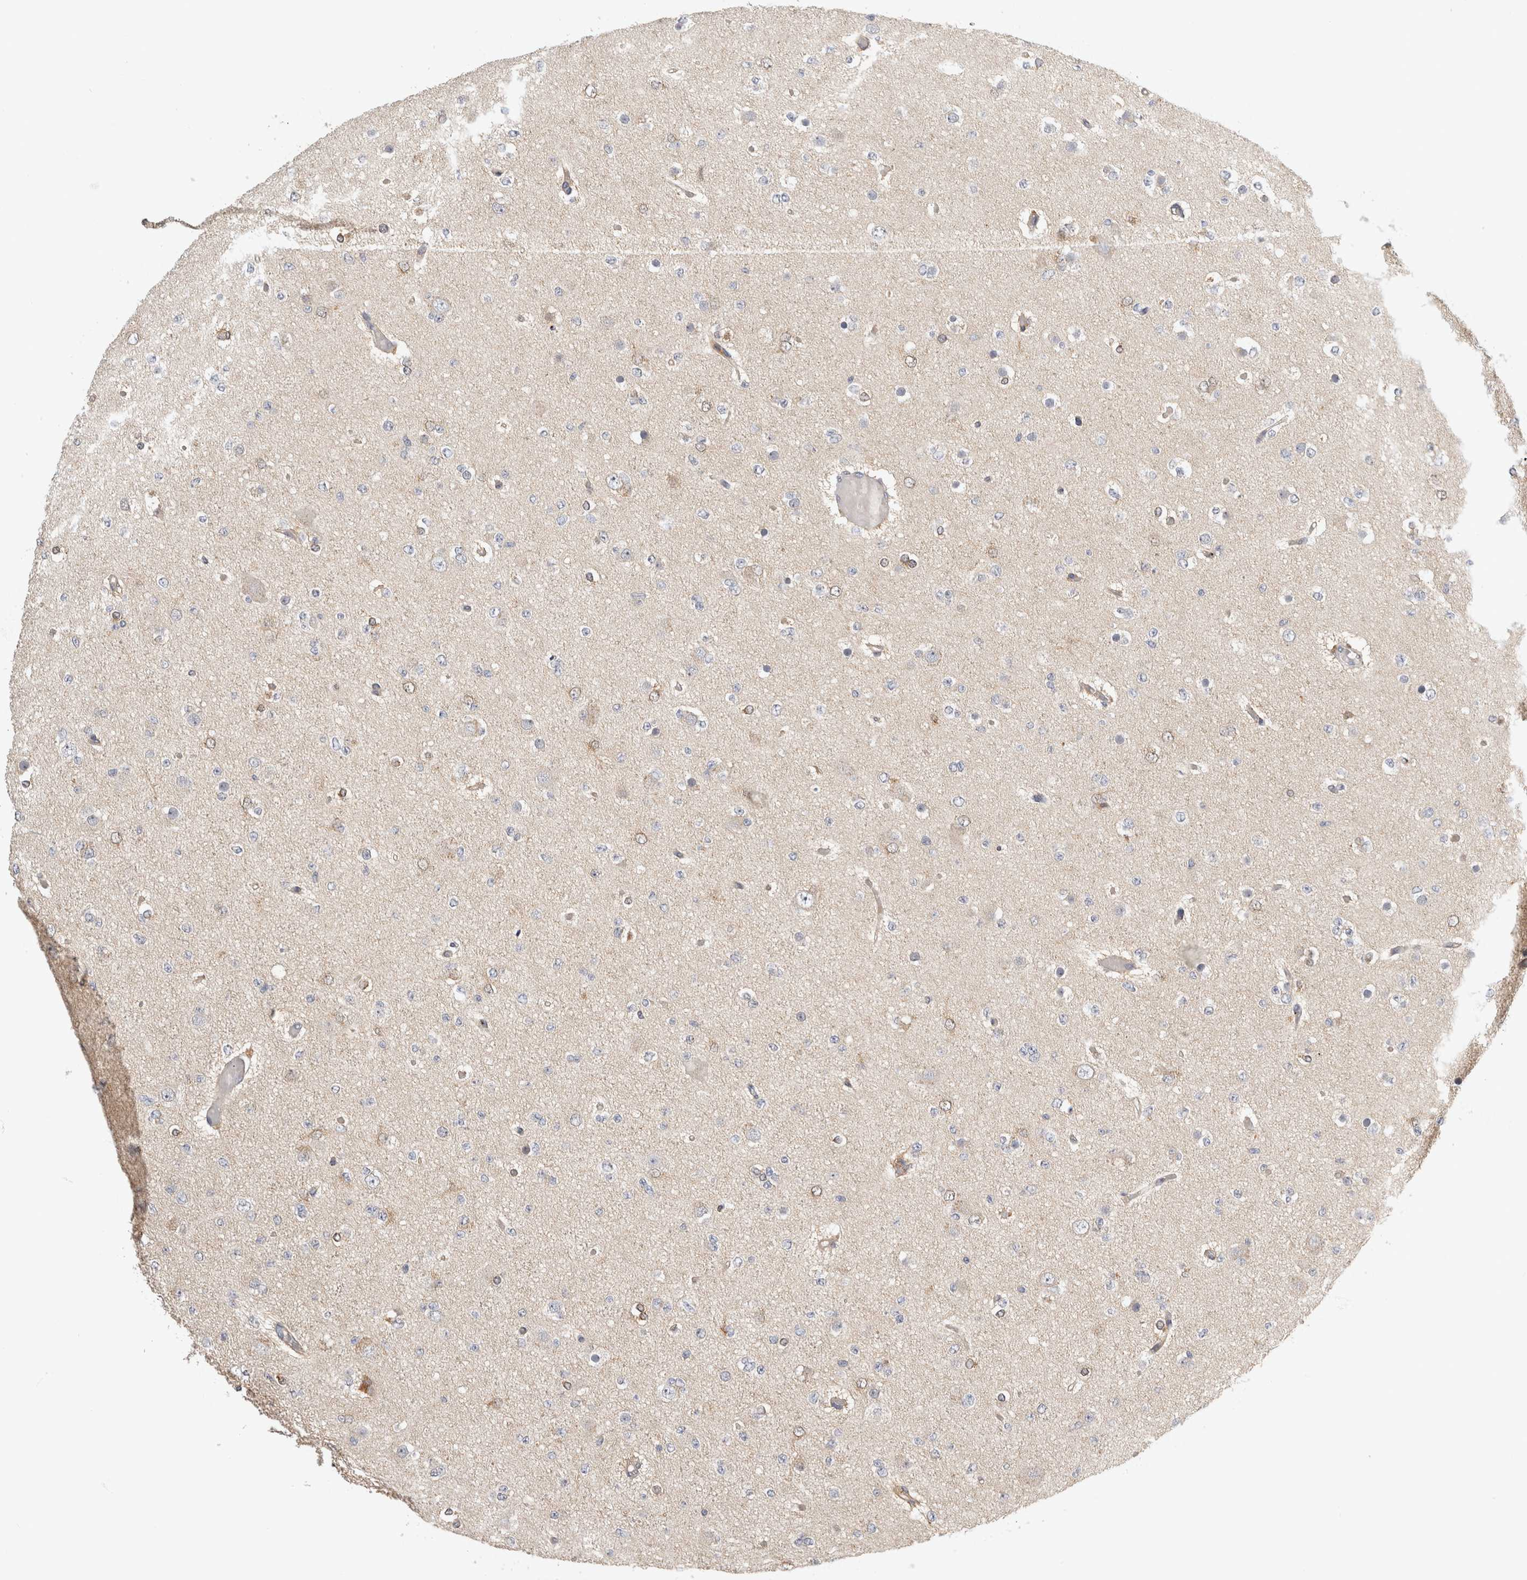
{"staining": {"intensity": "negative", "quantity": "none", "location": "none"}, "tissue": "glioma", "cell_type": "Tumor cells", "image_type": "cancer", "snomed": [{"axis": "morphology", "description": "Glioma, malignant, Low grade"}, {"axis": "topography", "description": "Brain"}], "caption": "This image is of glioma stained with IHC to label a protein in brown with the nuclei are counter-stained blue. There is no staining in tumor cells.", "gene": "PGM1", "patient": {"sex": "female", "age": 22}}